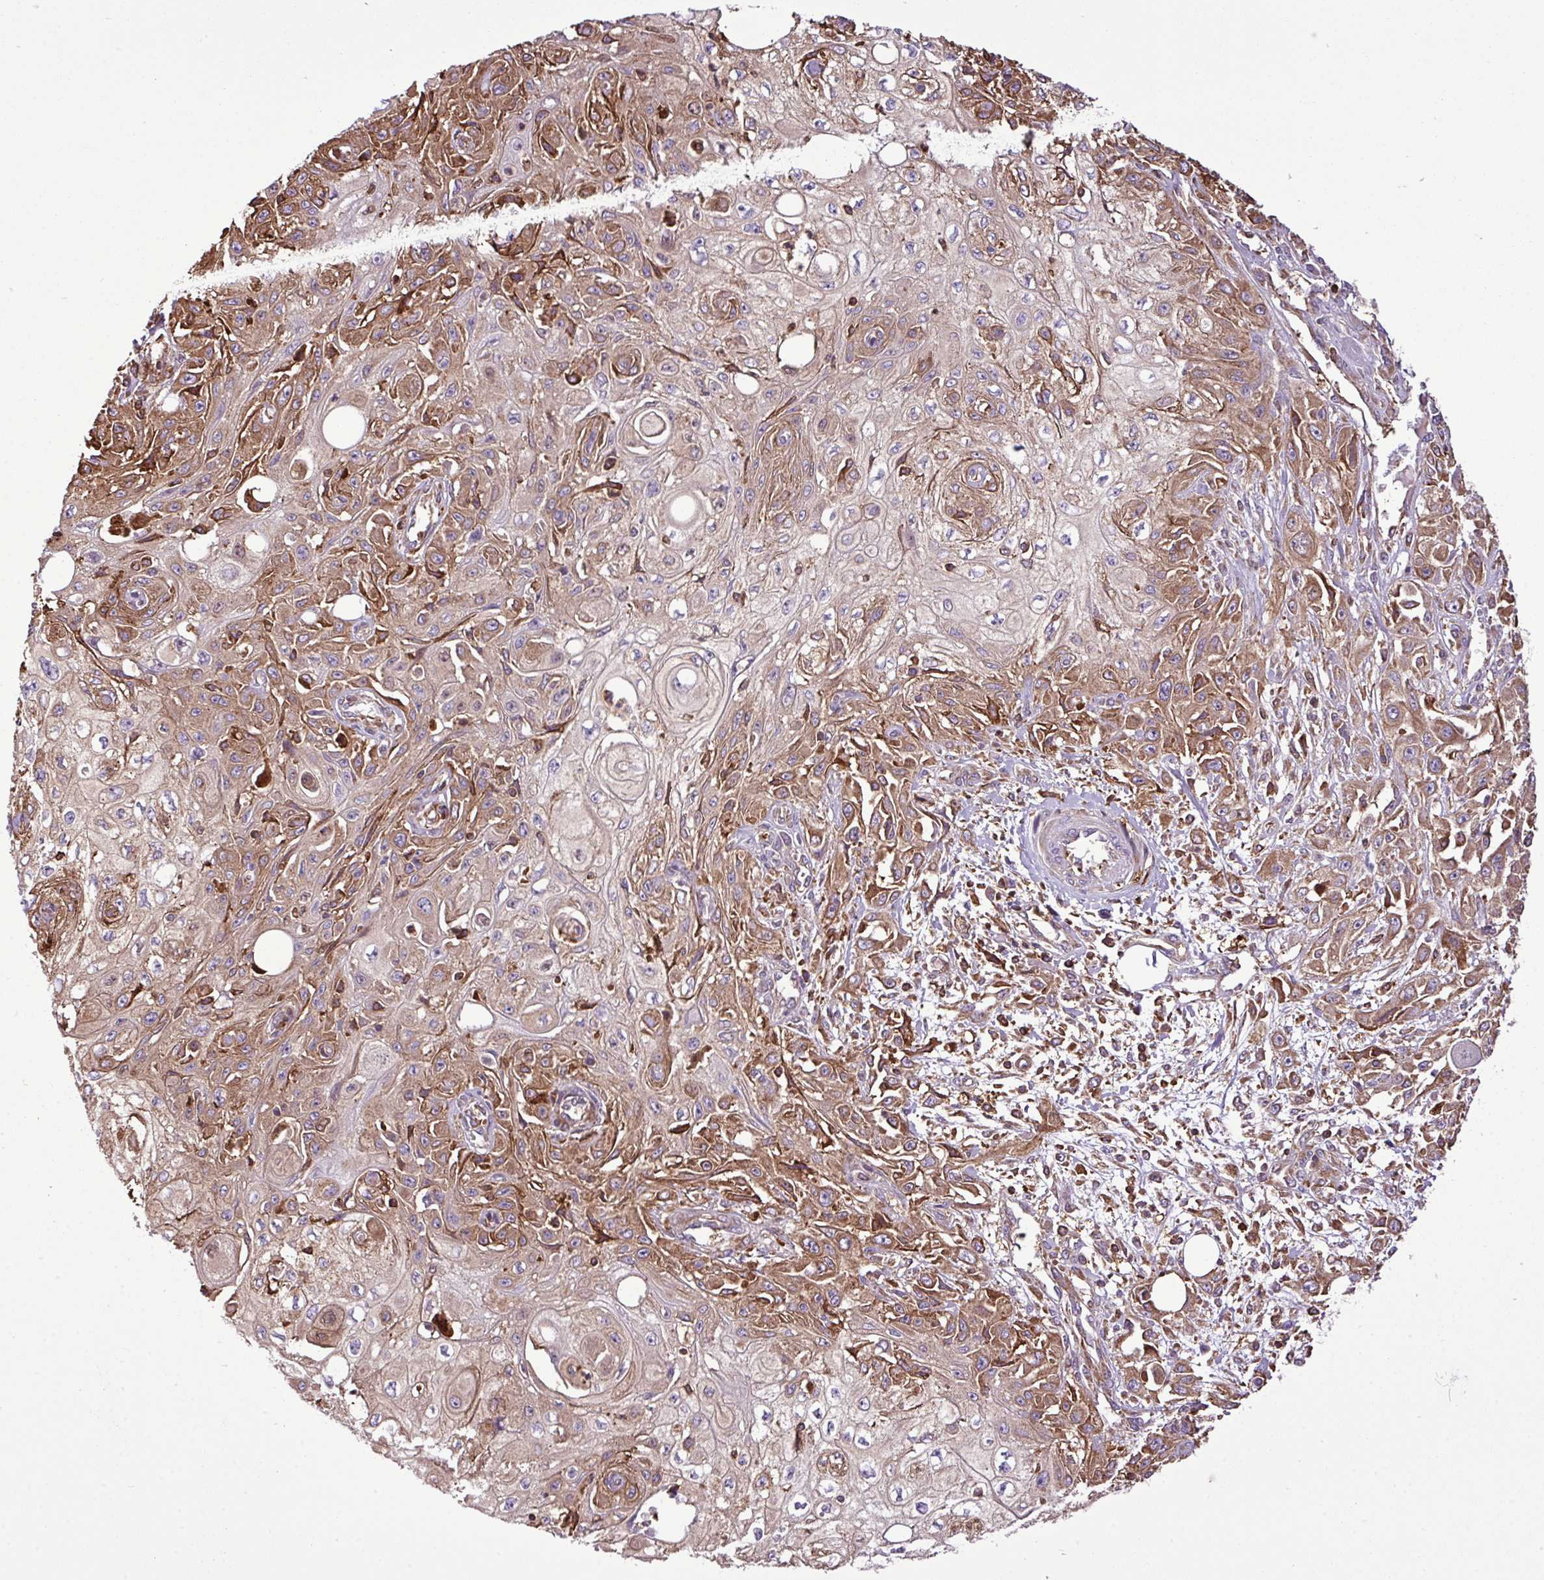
{"staining": {"intensity": "moderate", "quantity": "25%-75%", "location": "cytoplasmic/membranous"}, "tissue": "skin cancer", "cell_type": "Tumor cells", "image_type": "cancer", "snomed": [{"axis": "morphology", "description": "Squamous cell carcinoma, NOS"}, {"axis": "morphology", "description": "Squamous cell carcinoma, metastatic, NOS"}, {"axis": "topography", "description": "Skin"}, {"axis": "topography", "description": "Lymph node"}], "caption": "Protein staining of skin cancer (squamous cell carcinoma) tissue shows moderate cytoplasmic/membranous positivity in approximately 25%-75% of tumor cells.", "gene": "PGAP6", "patient": {"sex": "male", "age": 75}}